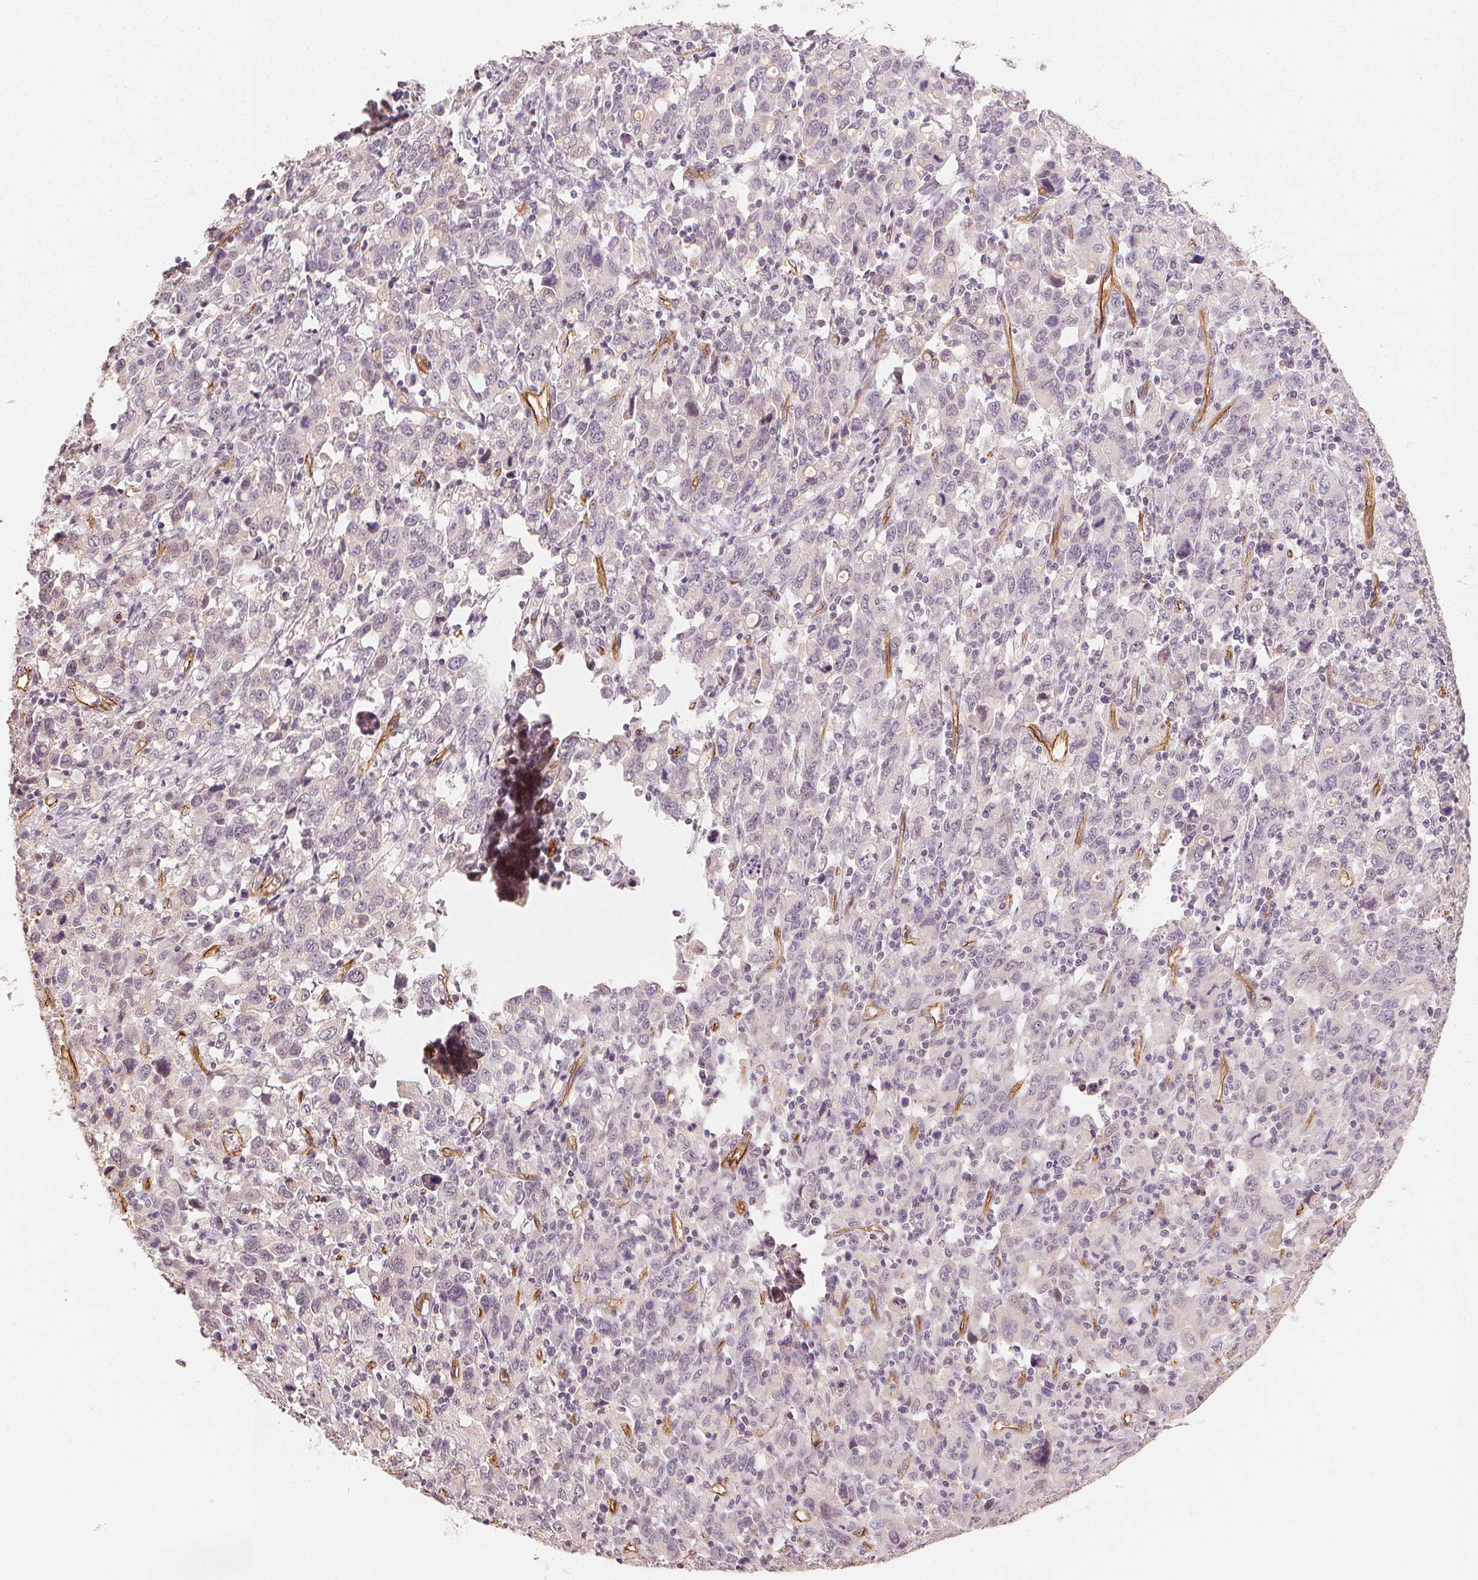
{"staining": {"intensity": "negative", "quantity": "none", "location": "none"}, "tissue": "stomach cancer", "cell_type": "Tumor cells", "image_type": "cancer", "snomed": [{"axis": "morphology", "description": "Adenocarcinoma, NOS"}, {"axis": "topography", "description": "Stomach, upper"}], "caption": "Image shows no protein positivity in tumor cells of stomach cancer (adenocarcinoma) tissue.", "gene": "CIB1", "patient": {"sex": "male", "age": 69}}